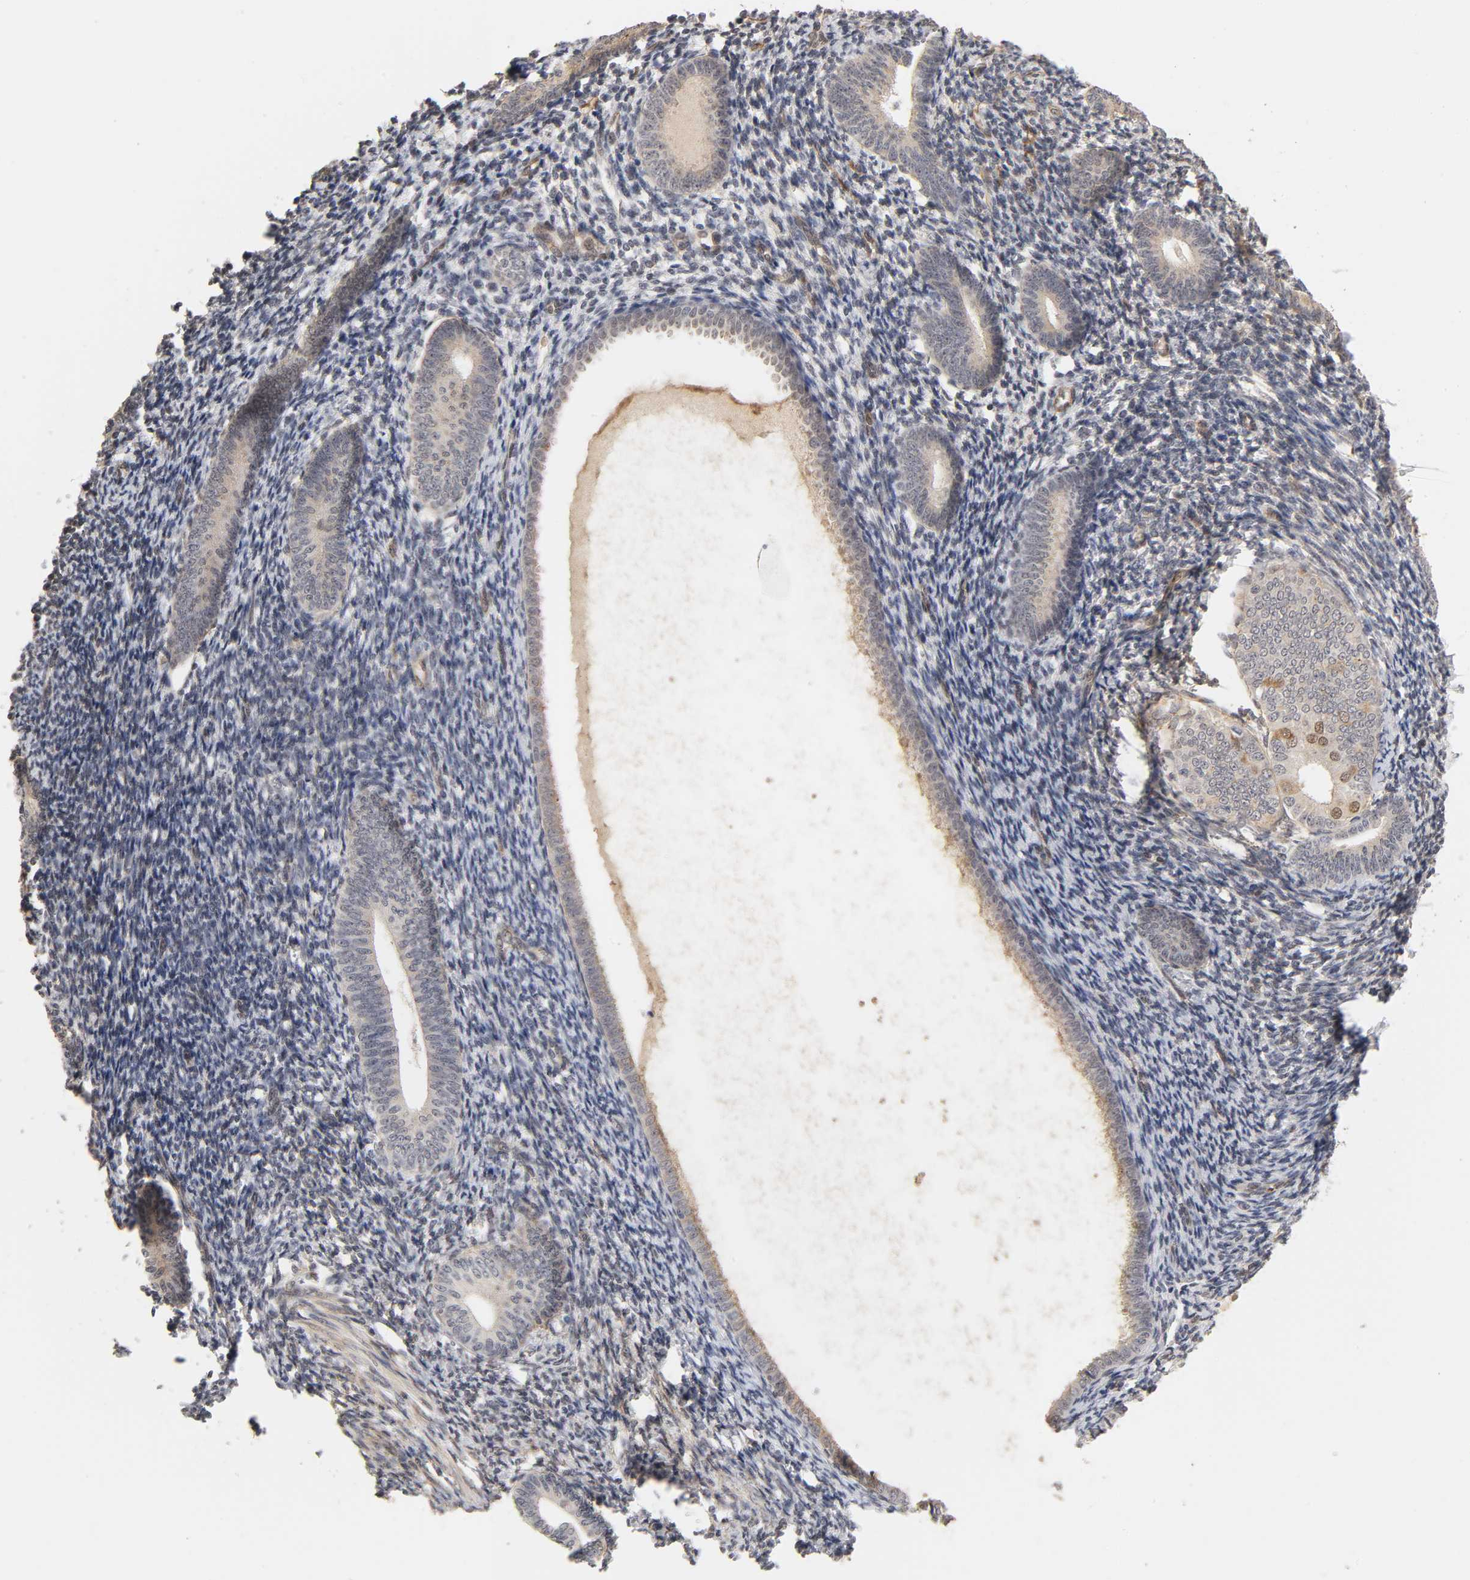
{"staining": {"intensity": "weak", "quantity": "25%-75%", "location": "cytoplasmic/membranous"}, "tissue": "endometrium", "cell_type": "Cells in endometrial stroma", "image_type": "normal", "snomed": [{"axis": "morphology", "description": "Normal tissue, NOS"}, {"axis": "topography", "description": "Endometrium"}], "caption": "Immunohistochemistry of benign endometrium reveals low levels of weak cytoplasmic/membranous staining in approximately 25%-75% of cells in endometrial stroma.", "gene": "LAMB1", "patient": {"sex": "female", "age": 57}}